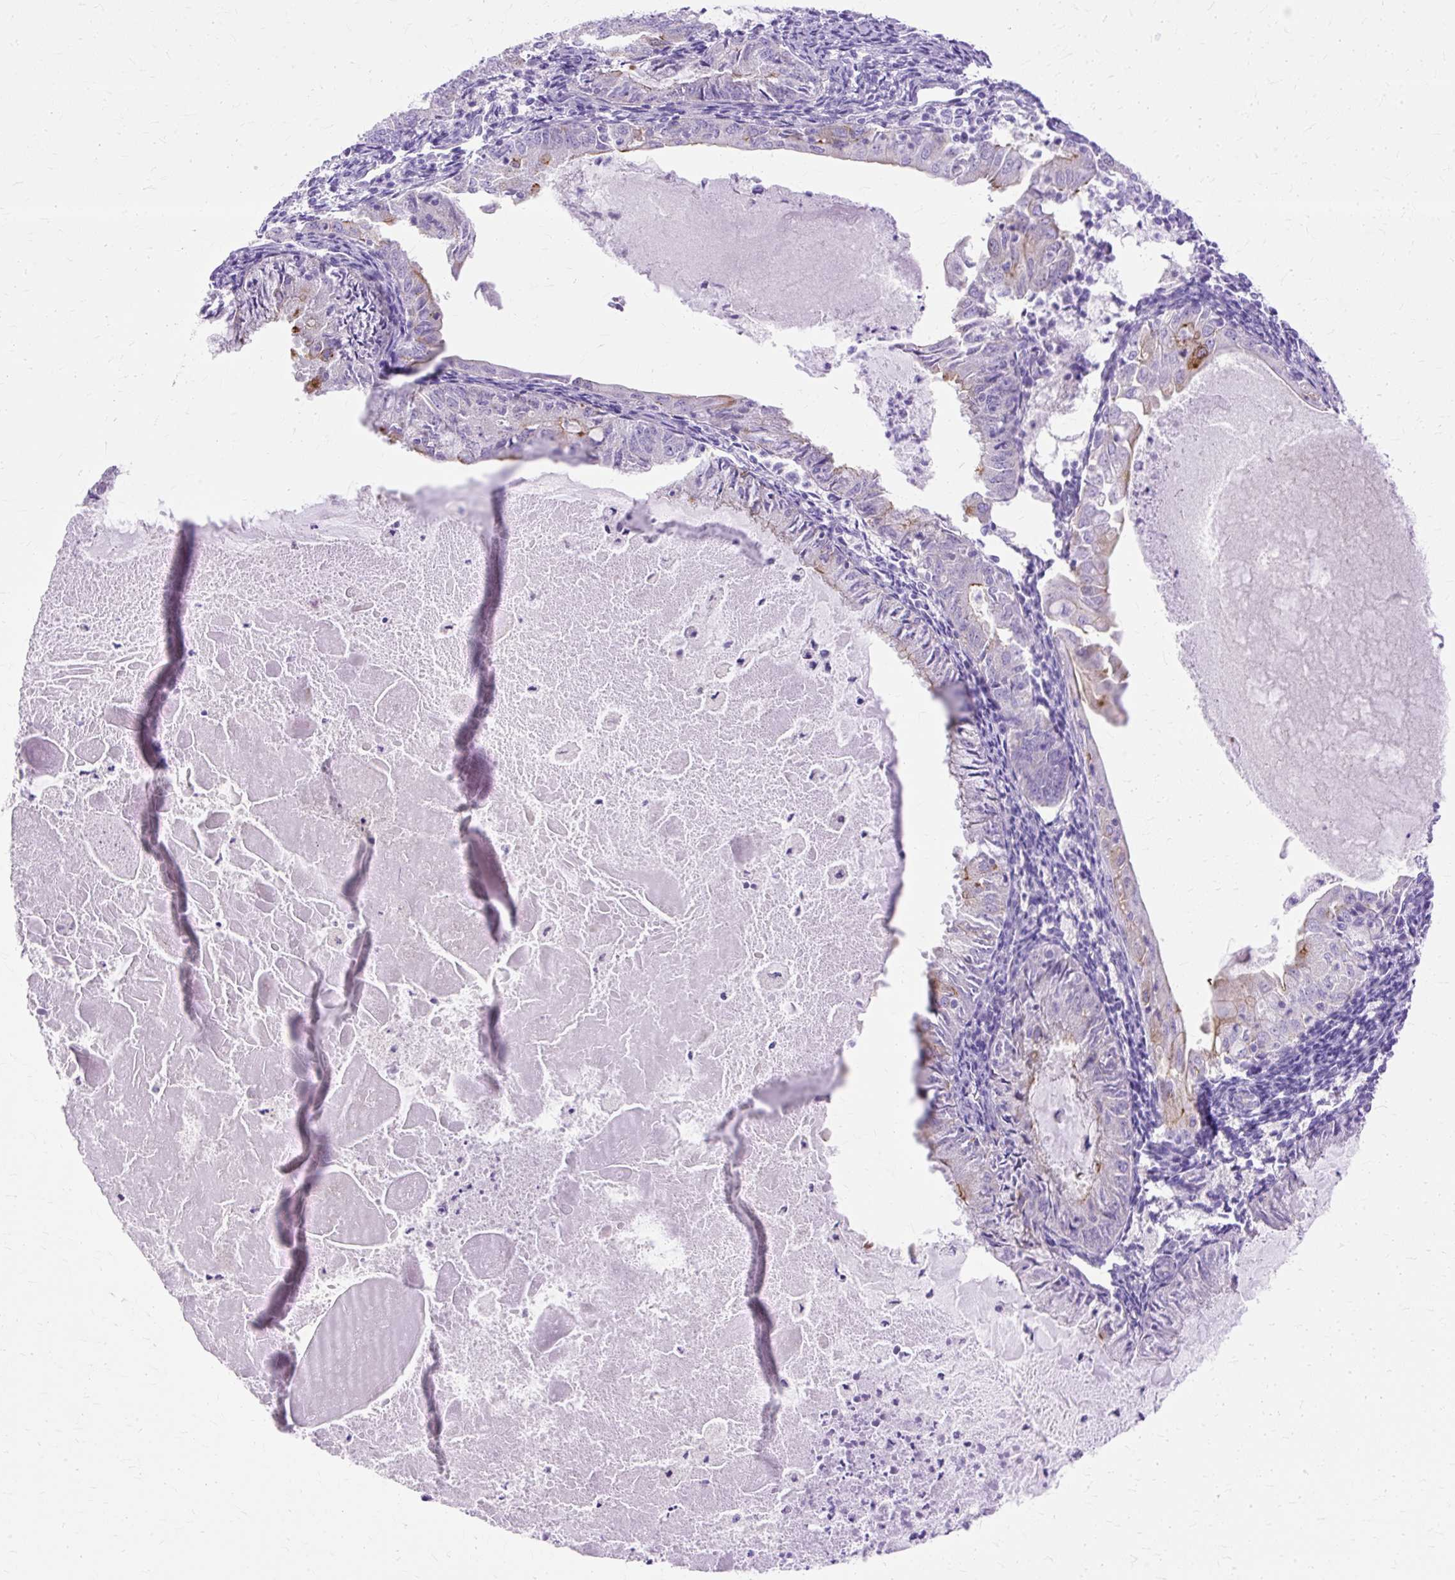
{"staining": {"intensity": "negative", "quantity": "none", "location": "none"}, "tissue": "endometrial cancer", "cell_type": "Tumor cells", "image_type": "cancer", "snomed": [{"axis": "morphology", "description": "Adenocarcinoma, NOS"}, {"axis": "topography", "description": "Endometrium"}], "caption": "A histopathology image of endometrial cancer (adenocarcinoma) stained for a protein exhibits no brown staining in tumor cells.", "gene": "MYO6", "patient": {"sex": "female", "age": 57}}